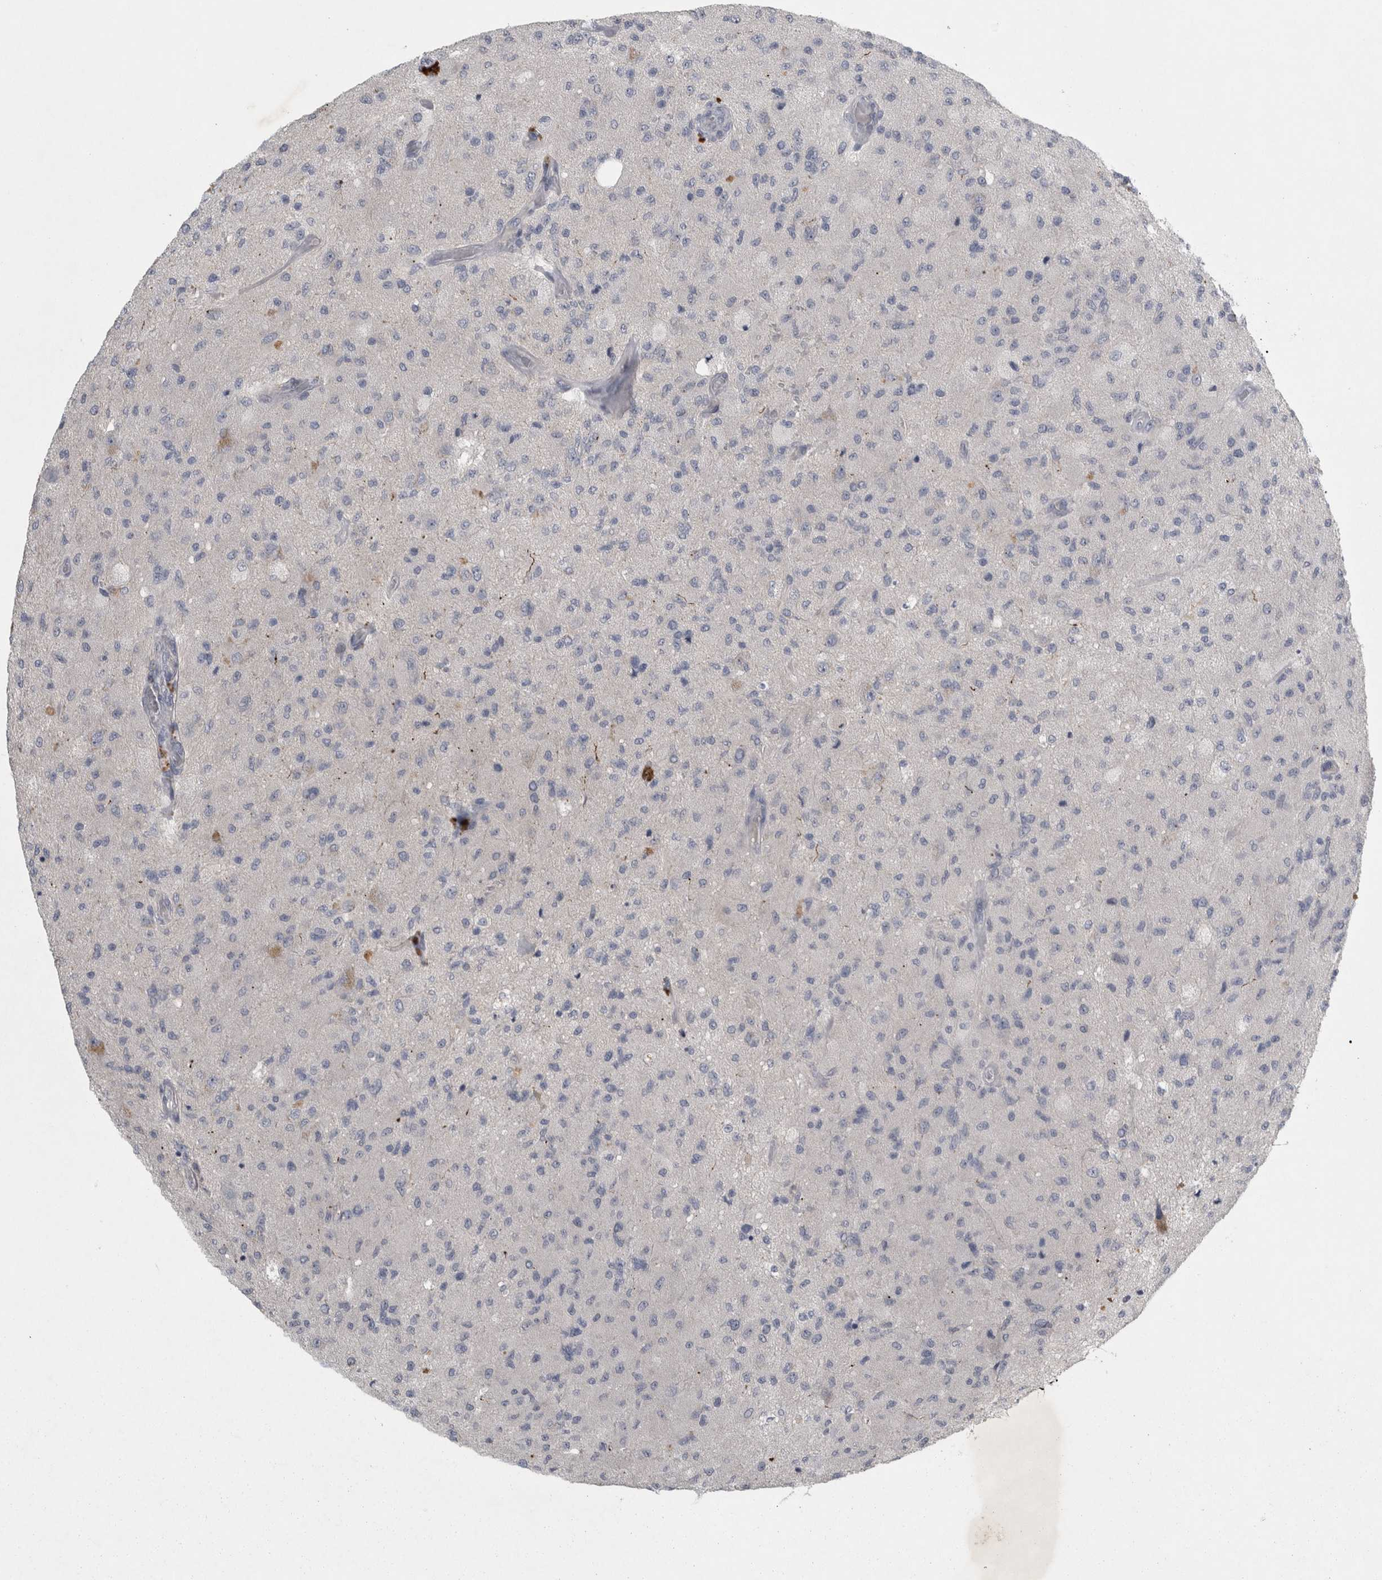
{"staining": {"intensity": "negative", "quantity": "none", "location": "none"}, "tissue": "glioma", "cell_type": "Tumor cells", "image_type": "cancer", "snomed": [{"axis": "morphology", "description": "Normal tissue, NOS"}, {"axis": "morphology", "description": "Glioma, malignant, High grade"}, {"axis": "topography", "description": "Cerebral cortex"}], "caption": "Immunohistochemistry of human glioma reveals no expression in tumor cells.", "gene": "ENPP7", "patient": {"sex": "male", "age": 77}}